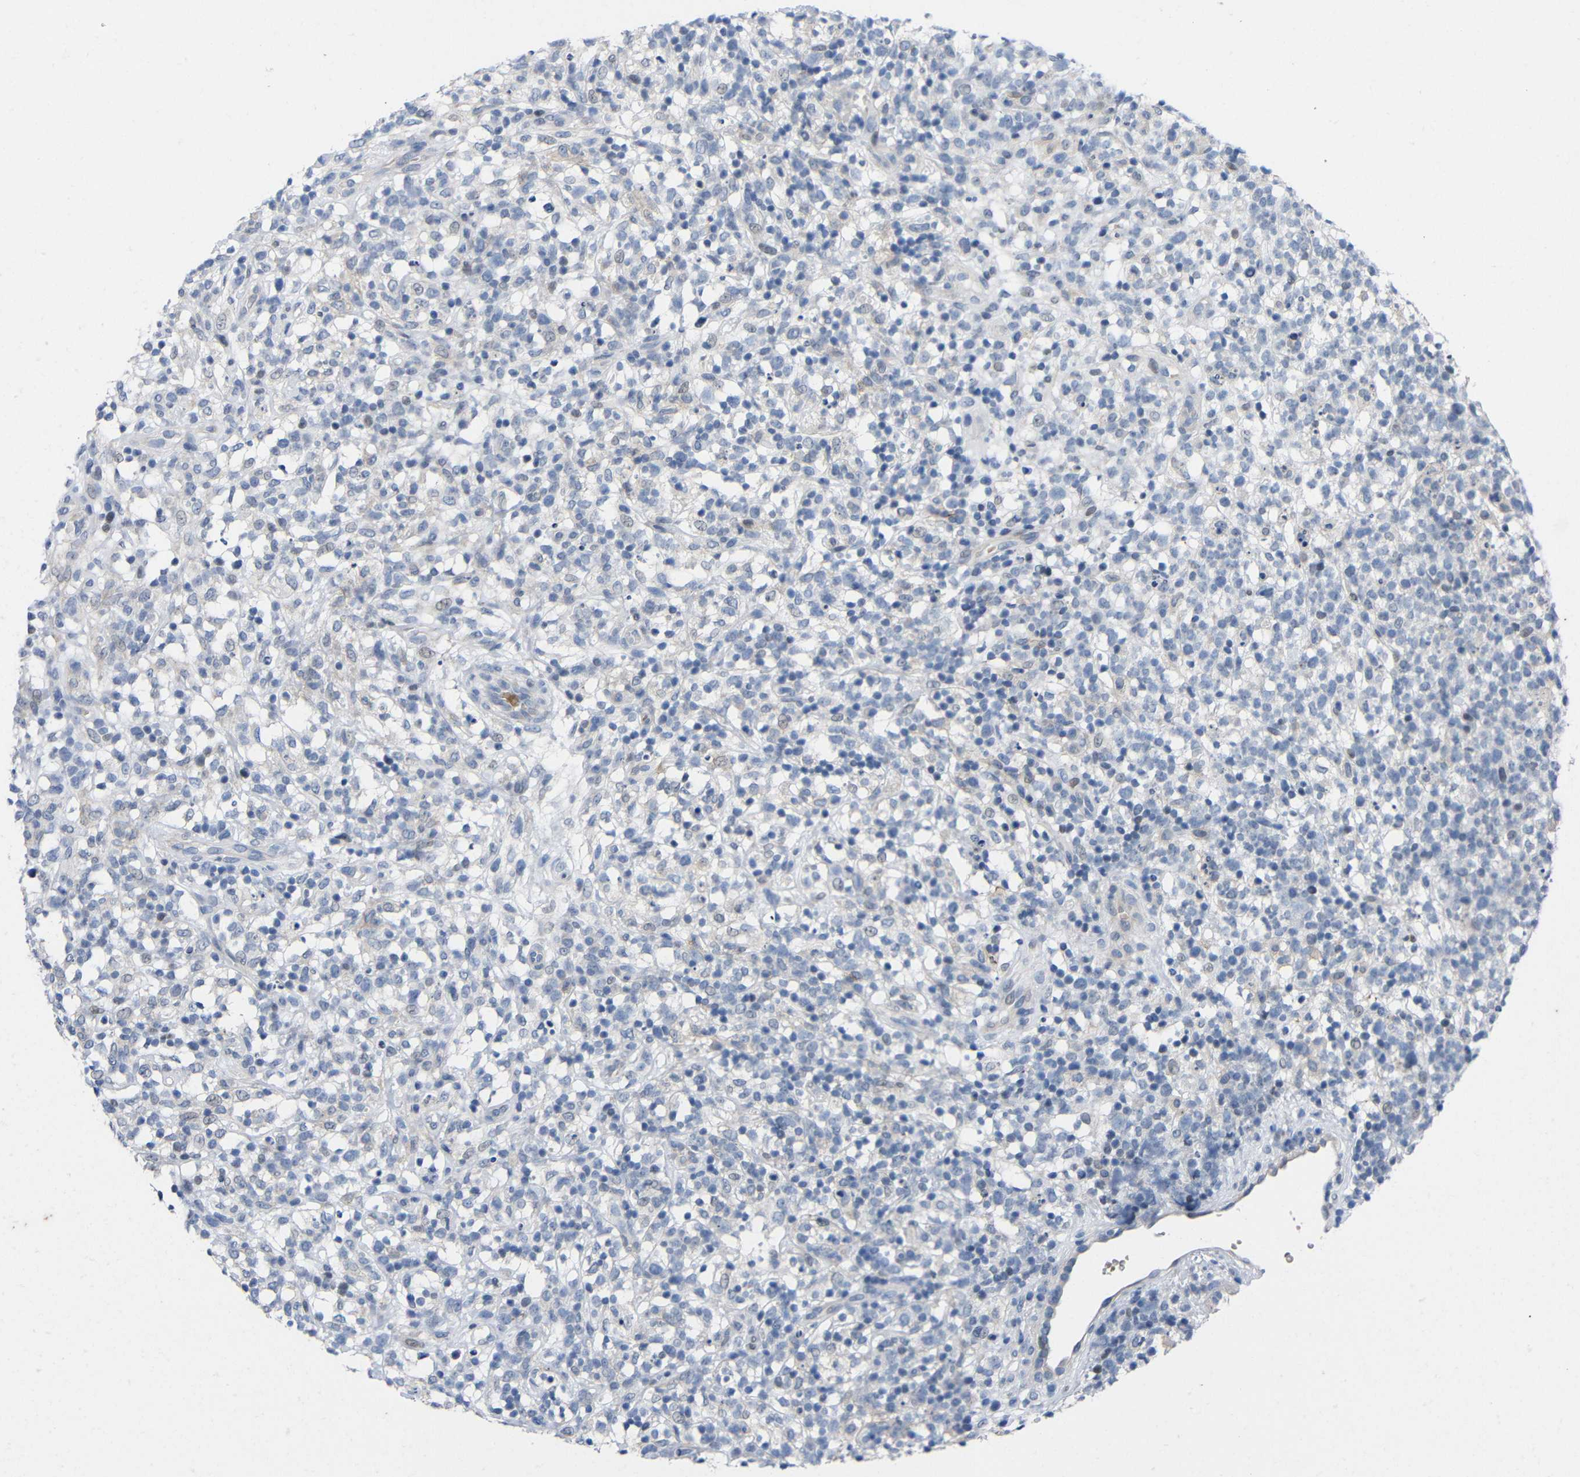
{"staining": {"intensity": "weak", "quantity": "<25%", "location": "nuclear"}, "tissue": "lymphoma", "cell_type": "Tumor cells", "image_type": "cancer", "snomed": [{"axis": "morphology", "description": "Malignant lymphoma, non-Hodgkin's type, High grade"}, {"axis": "topography", "description": "Lymph node"}], "caption": "High magnification brightfield microscopy of high-grade malignant lymphoma, non-Hodgkin's type stained with DAB (brown) and counterstained with hematoxylin (blue): tumor cells show no significant expression. The staining is performed using DAB (3,3'-diaminobenzidine) brown chromogen with nuclei counter-stained in using hematoxylin.", "gene": "CMTM1", "patient": {"sex": "female", "age": 73}}